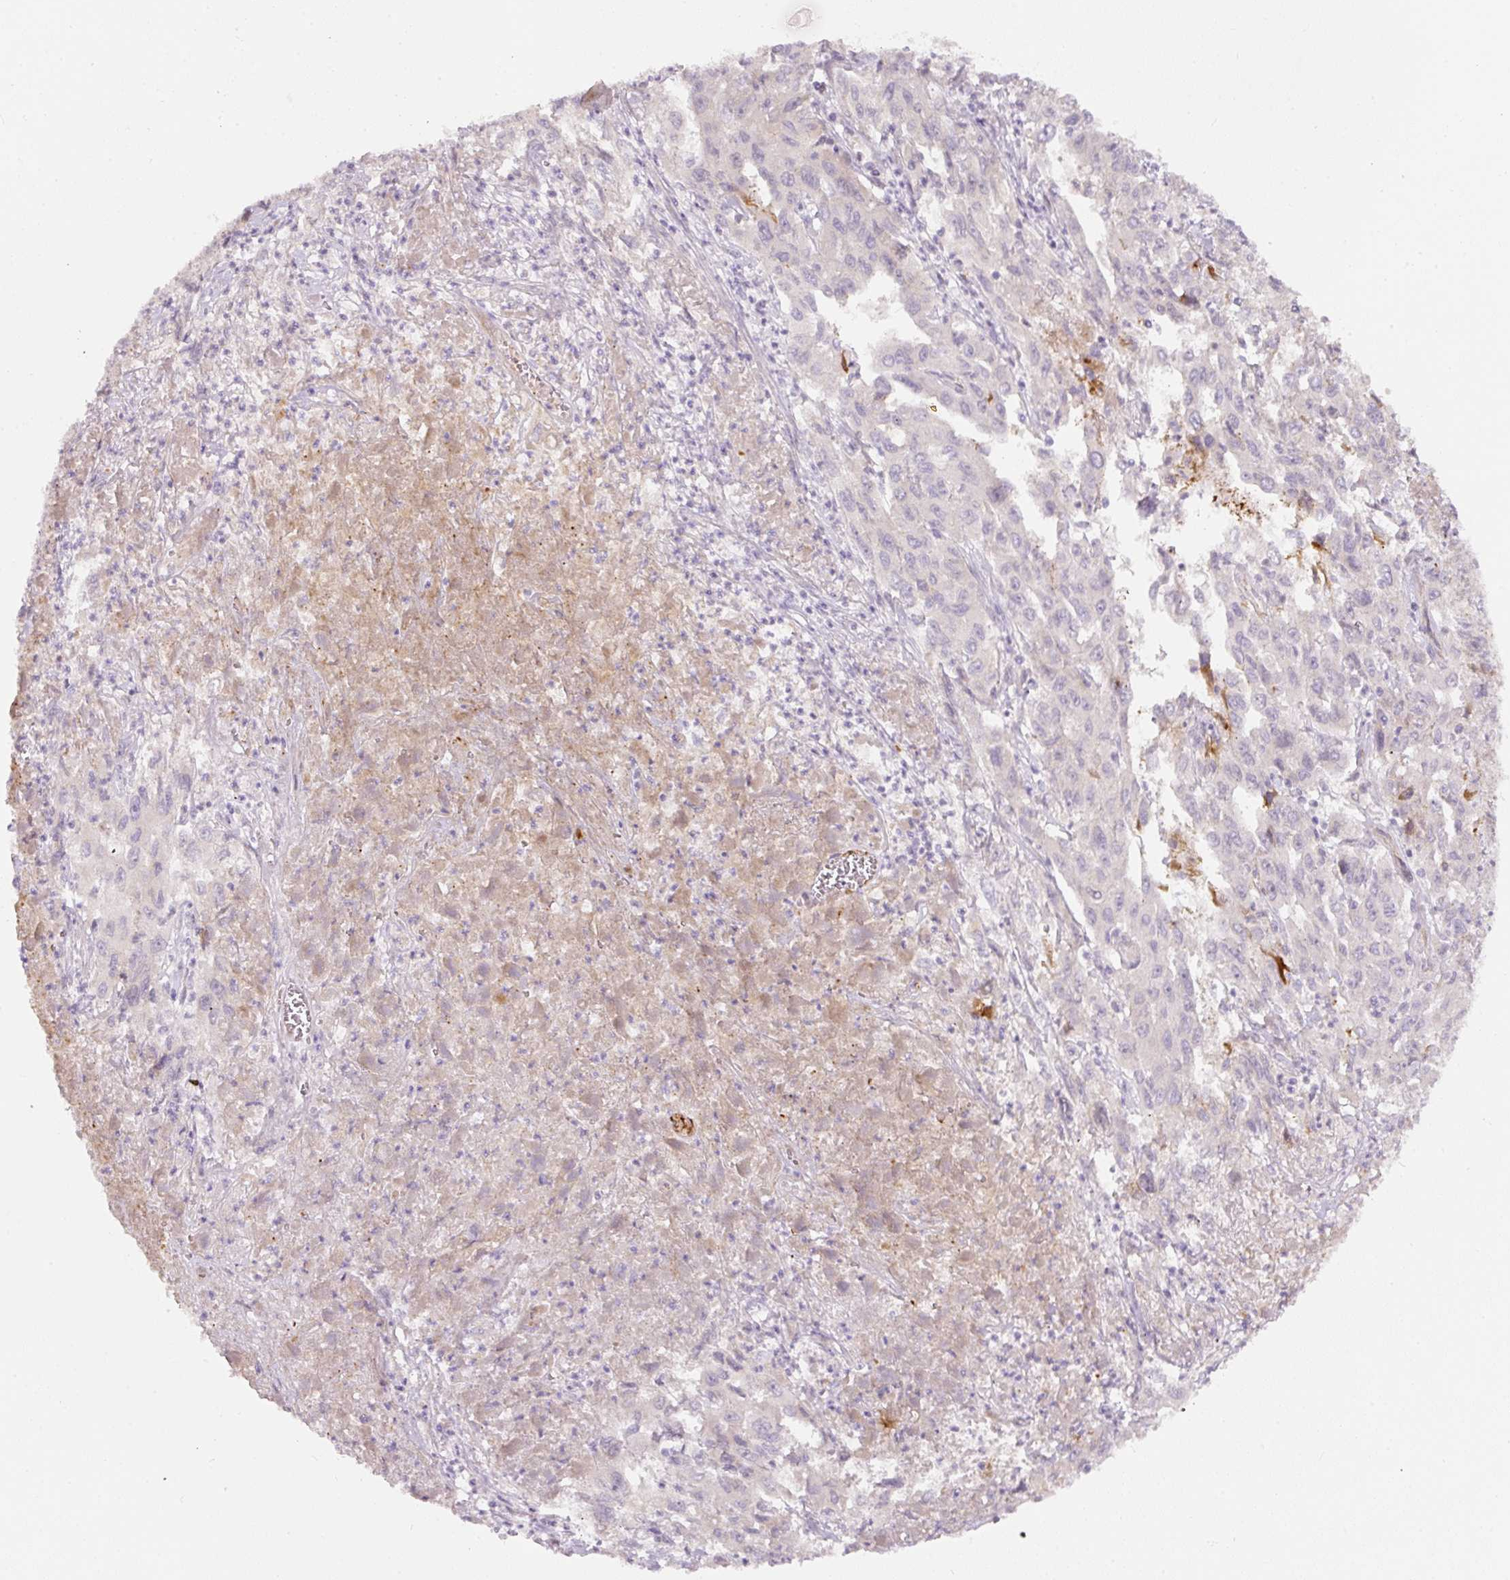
{"staining": {"intensity": "negative", "quantity": "none", "location": "none"}, "tissue": "liver cancer", "cell_type": "Tumor cells", "image_type": "cancer", "snomed": [{"axis": "morphology", "description": "Carcinoma, Hepatocellular, NOS"}, {"axis": "topography", "description": "Liver"}], "caption": "Immunohistochemical staining of human hepatocellular carcinoma (liver) demonstrates no significant positivity in tumor cells.", "gene": "NBPF11", "patient": {"sex": "male", "age": 63}}